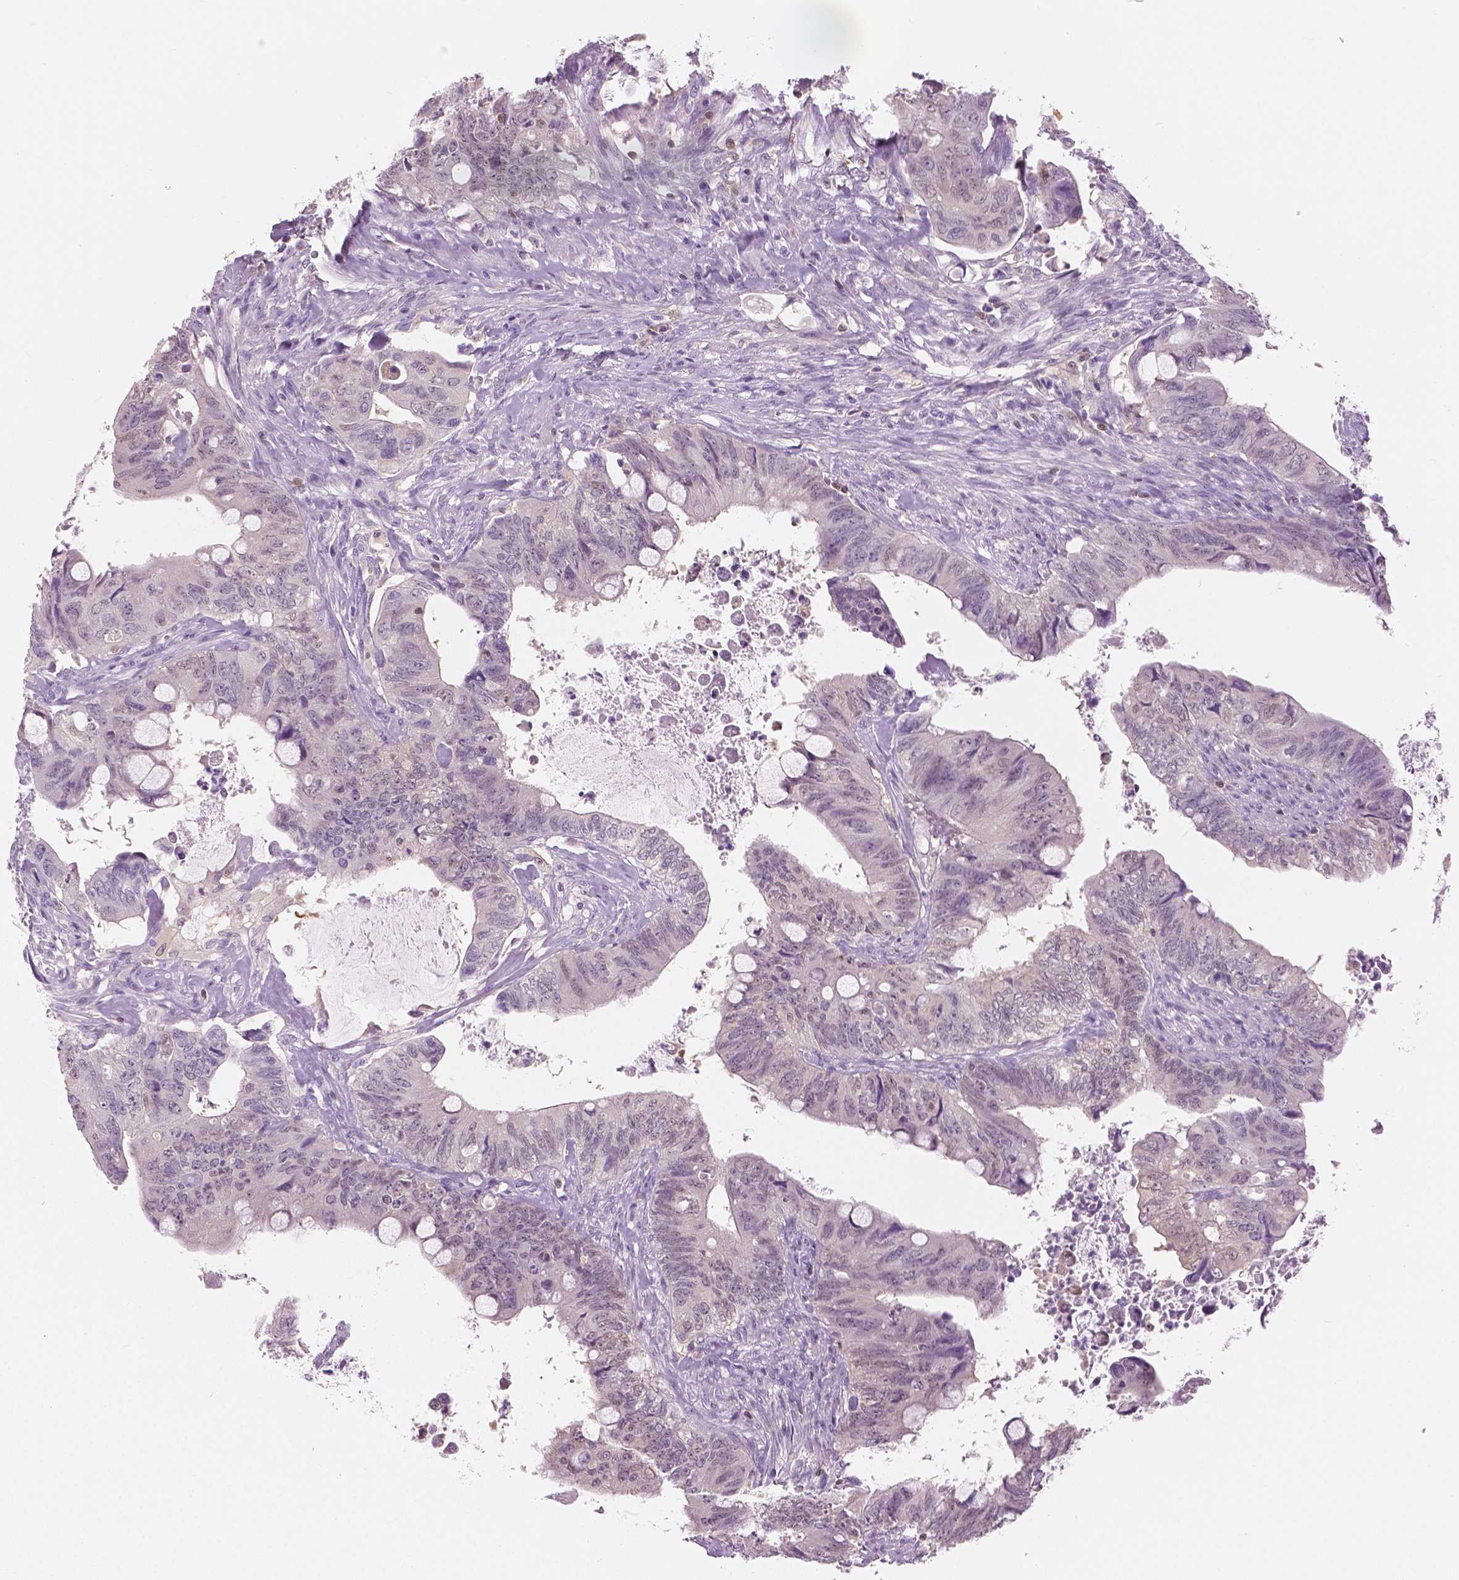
{"staining": {"intensity": "negative", "quantity": "none", "location": "none"}, "tissue": "colorectal cancer", "cell_type": "Tumor cells", "image_type": "cancer", "snomed": [{"axis": "morphology", "description": "Adenocarcinoma, NOS"}, {"axis": "topography", "description": "Colon"}], "caption": "Tumor cells show no significant protein positivity in adenocarcinoma (colorectal).", "gene": "GALM", "patient": {"sex": "male", "age": 57}}